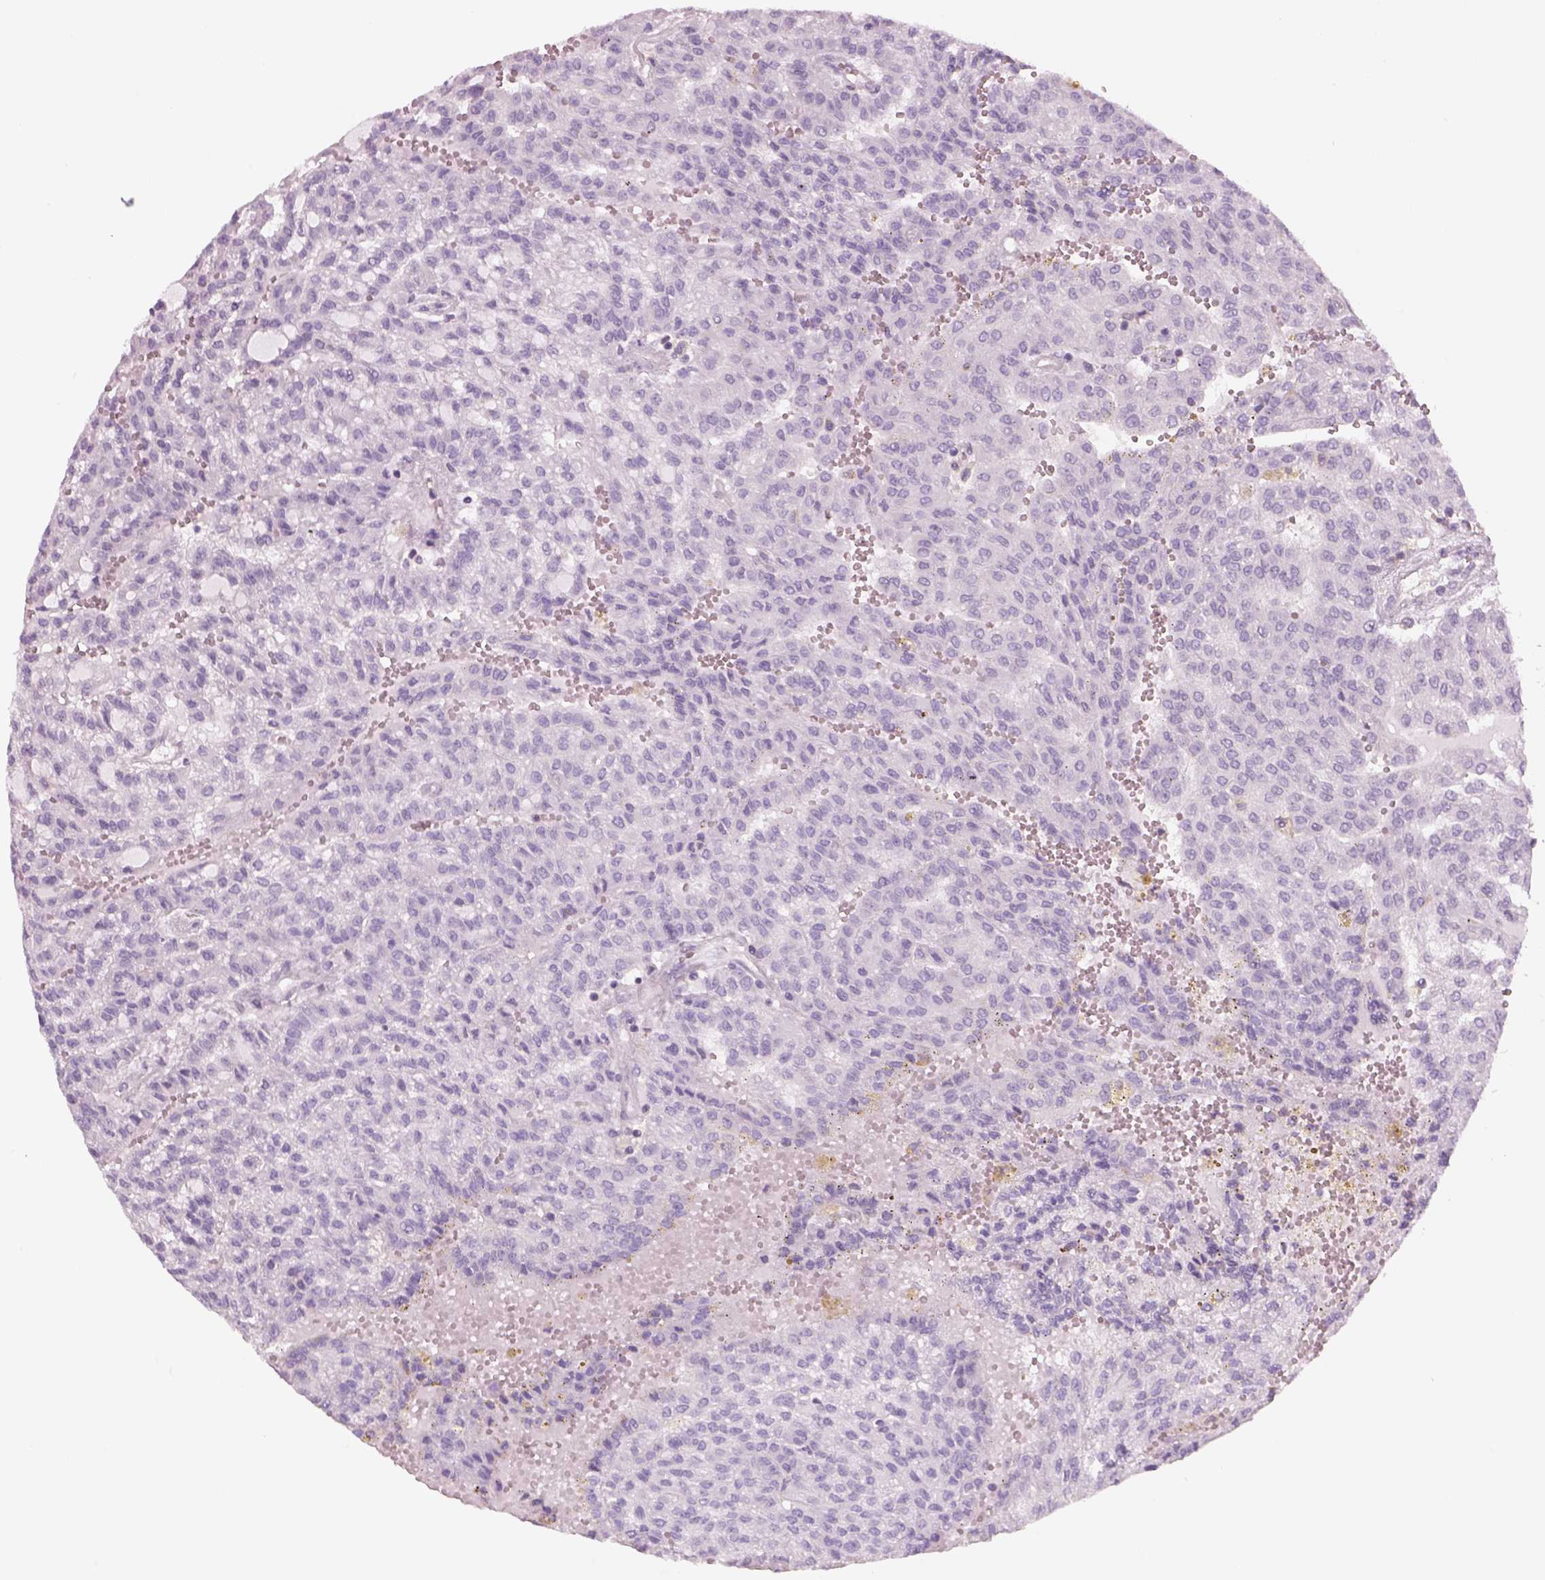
{"staining": {"intensity": "negative", "quantity": "none", "location": "none"}, "tissue": "renal cancer", "cell_type": "Tumor cells", "image_type": "cancer", "snomed": [{"axis": "morphology", "description": "Adenocarcinoma, NOS"}, {"axis": "topography", "description": "Kidney"}], "caption": "Histopathology image shows no significant protein staining in tumor cells of renal adenocarcinoma.", "gene": "SLC1A7", "patient": {"sex": "male", "age": 63}}